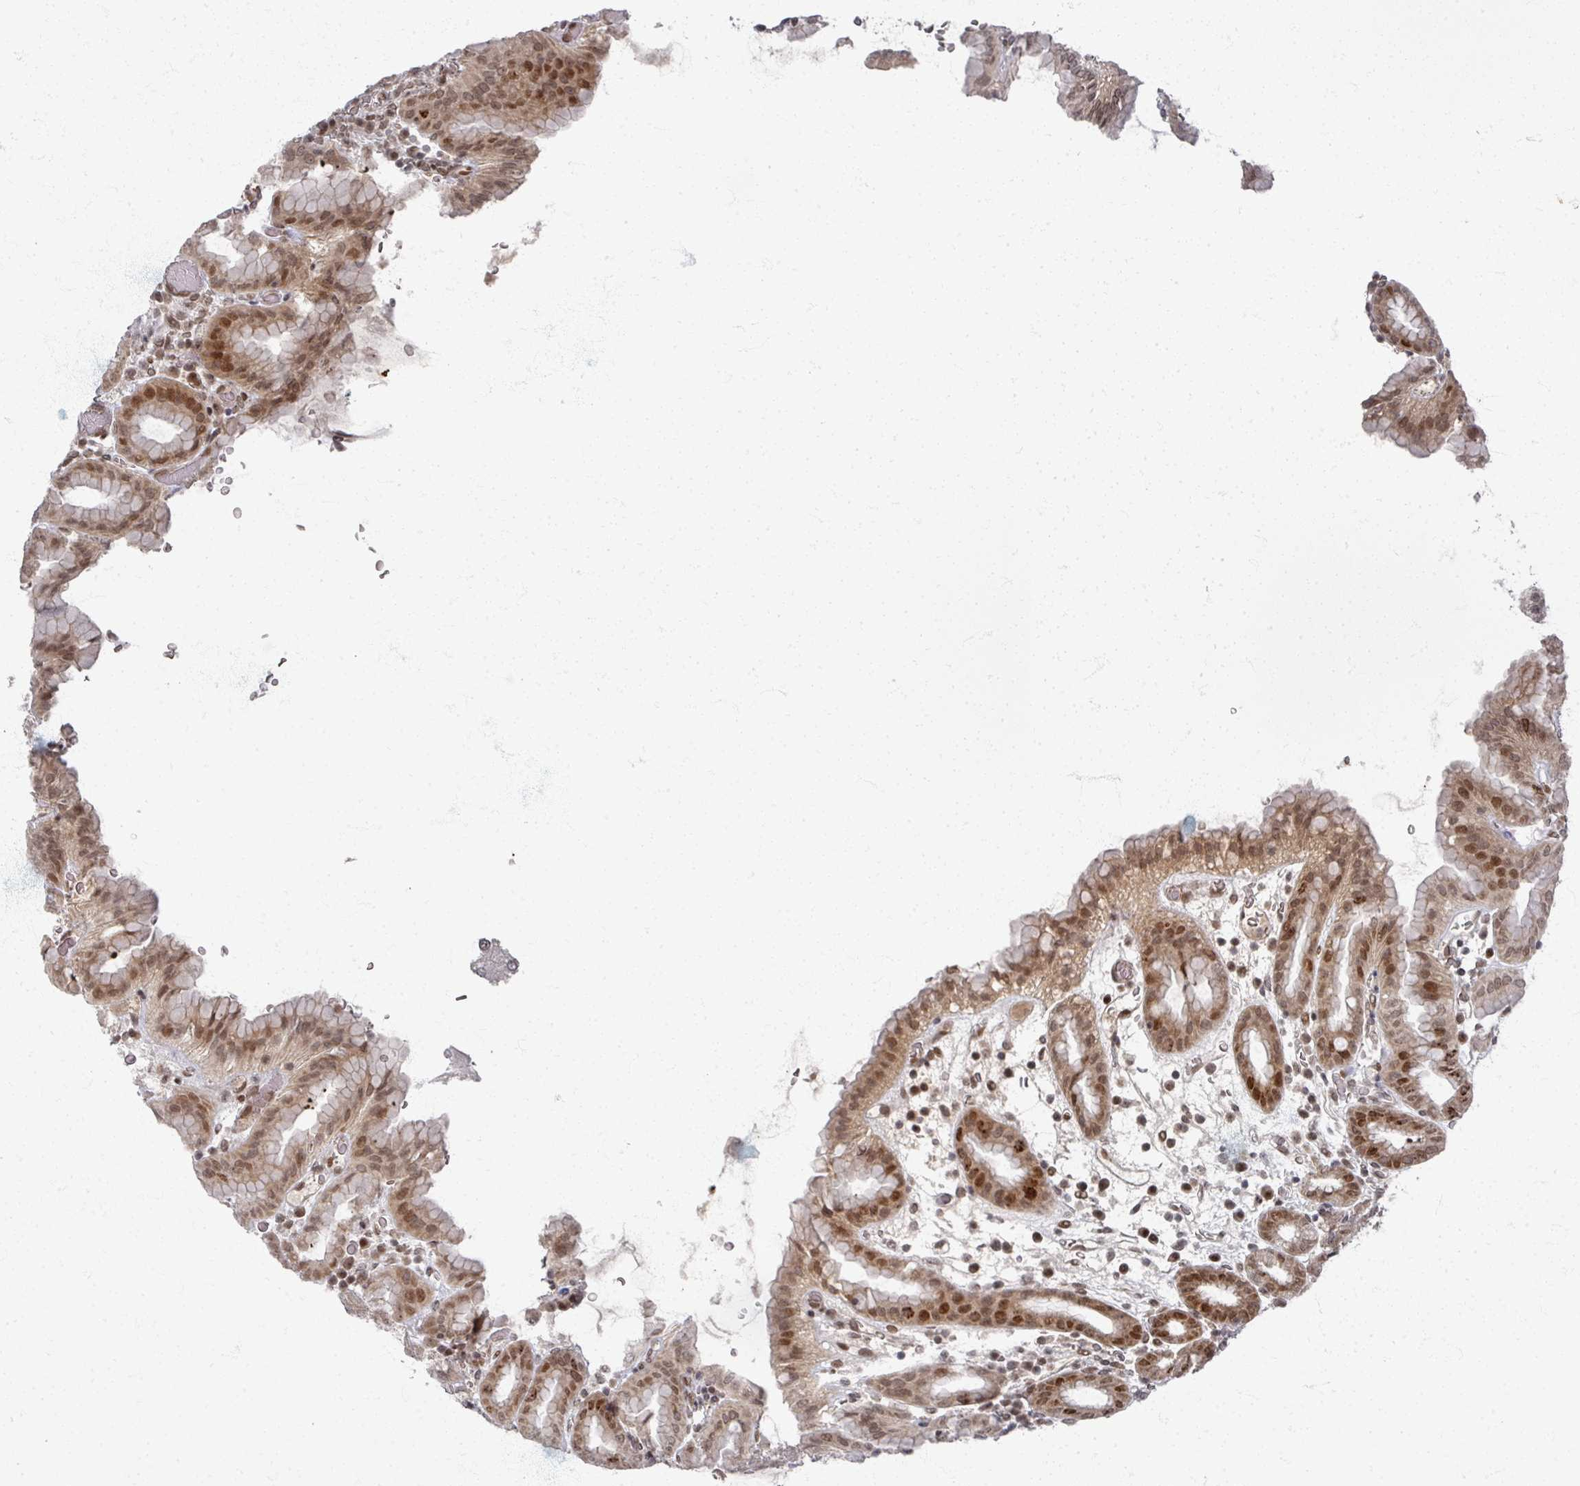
{"staining": {"intensity": "moderate", "quantity": ">75%", "location": "cytoplasmic/membranous,nuclear"}, "tissue": "stomach", "cell_type": "Glandular cells", "image_type": "normal", "snomed": [{"axis": "morphology", "description": "Normal tissue, NOS"}, {"axis": "topography", "description": "Stomach, upper"}, {"axis": "topography", "description": "Stomach"}], "caption": "Immunohistochemistry (DAB) staining of unremarkable human stomach reveals moderate cytoplasmic/membranous,nuclear protein staining in approximately >75% of glandular cells.", "gene": "PSKH1", "patient": {"sex": "male", "age": 68}}